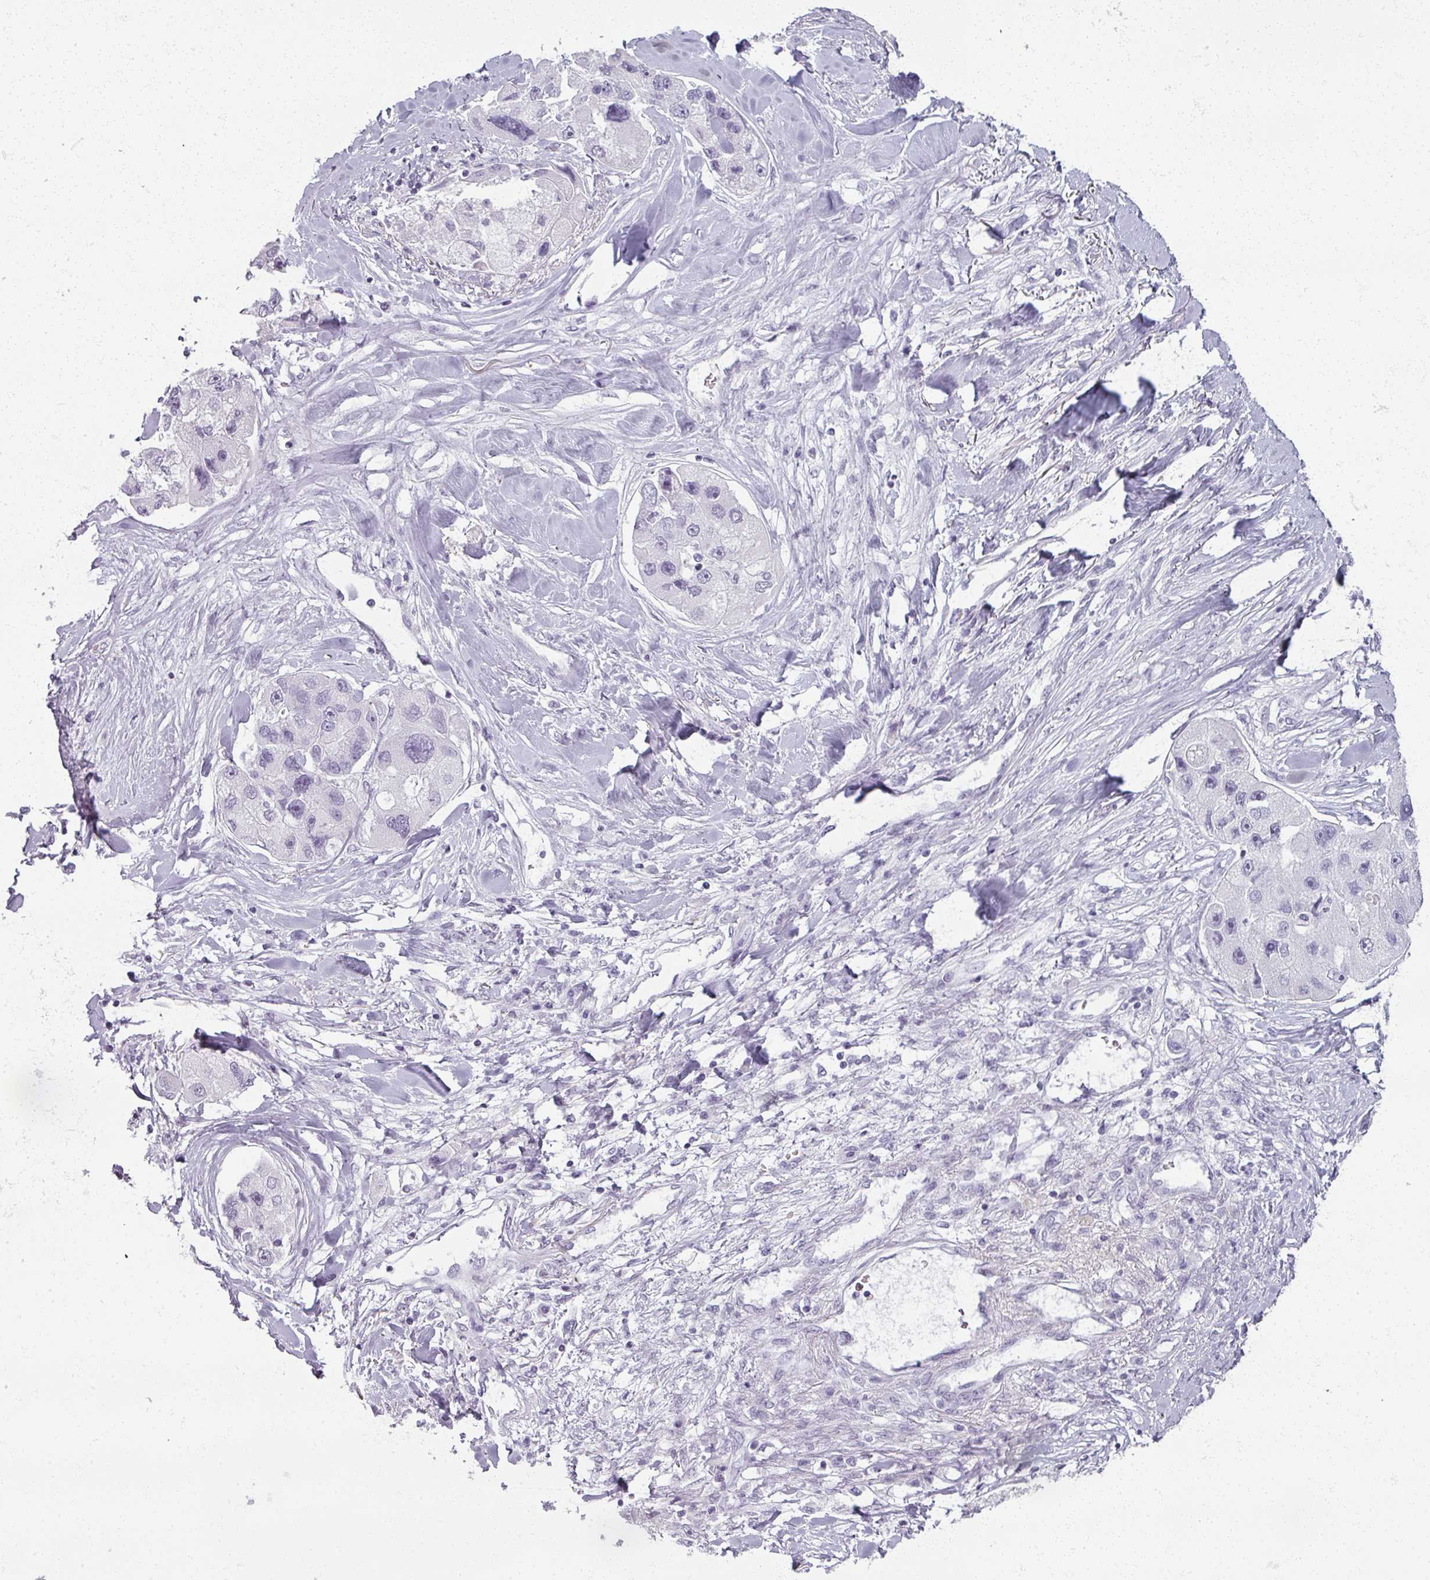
{"staining": {"intensity": "negative", "quantity": "none", "location": "none"}, "tissue": "lung cancer", "cell_type": "Tumor cells", "image_type": "cancer", "snomed": [{"axis": "morphology", "description": "Adenocarcinoma, NOS"}, {"axis": "topography", "description": "Lung"}], "caption": "DAB (3,3'-diaminobenzidine) immunohistochemical staining of adenocarcinoma (lung) shows no significant positivity in tumor cells. The staining was performed using DAB (3,3'-diaminobenzidine) to visualize the protein expression in brown, while the nuclei were stained in blue with hematoxylin (Magnification: 20x).", "gene": "RFPL2", "patient": {"sex": "female", "age": 54}}